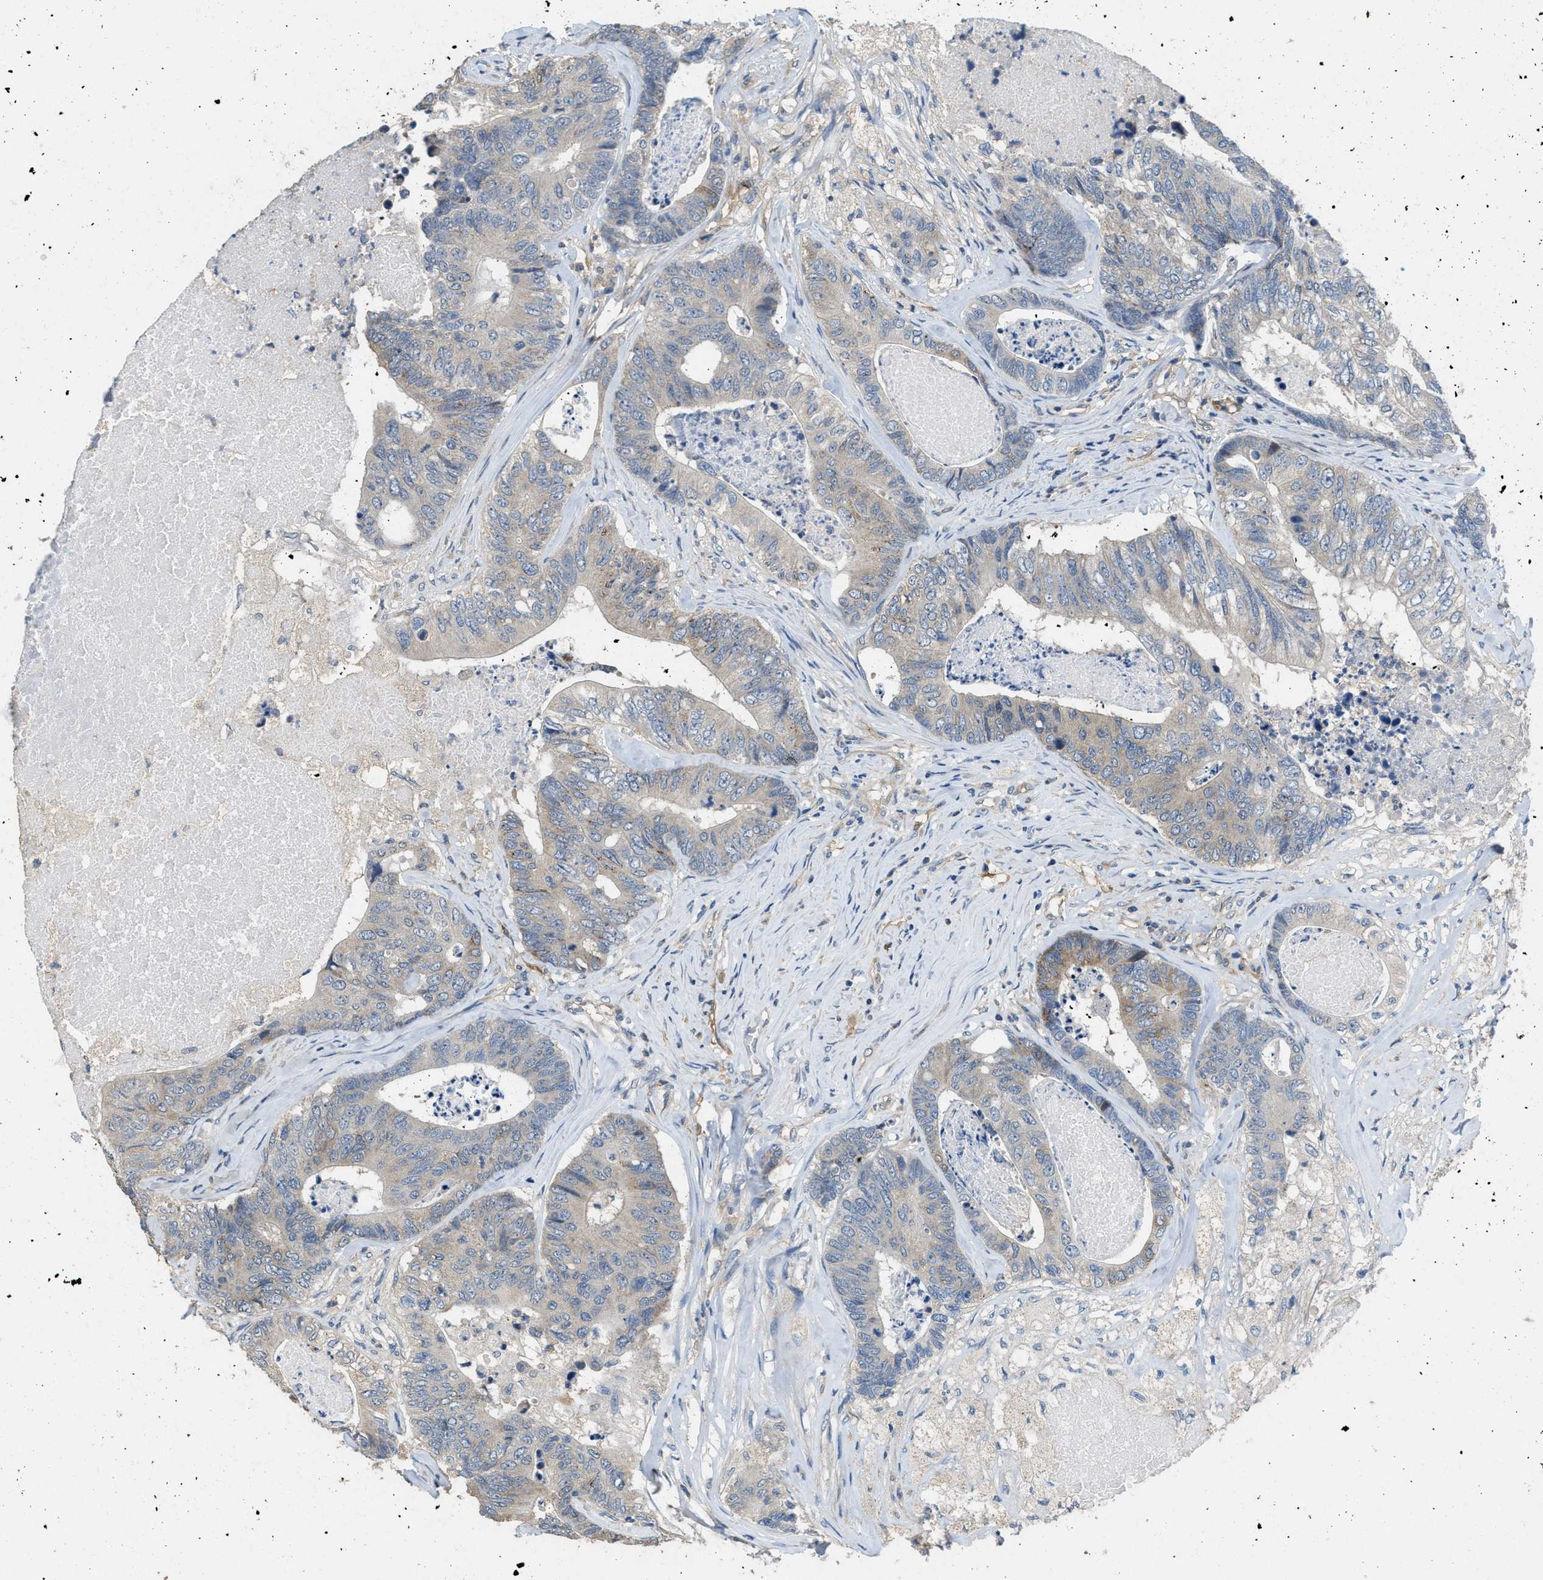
{"staining": {"intensity": "weak", "quantity": ">75%", "location": "cytoplasmic/membranous"}, "tissue": "colorectal cancer", "cell_type": "Tumor cells", "image_type": "cancer", "snomed": [{"axis": "morphology", "description": "Adenocarcinoma, NOS"}, {"axis": "topography", "description": "Colon"}], "caption": "Colorectal cancer stained with a brown dye exhibits weak cytoplasmic/membranous positive positivity in about >75% of tumor cells.", "gene": "DGKE", "patient": {"sex": "female", "age": 67}}